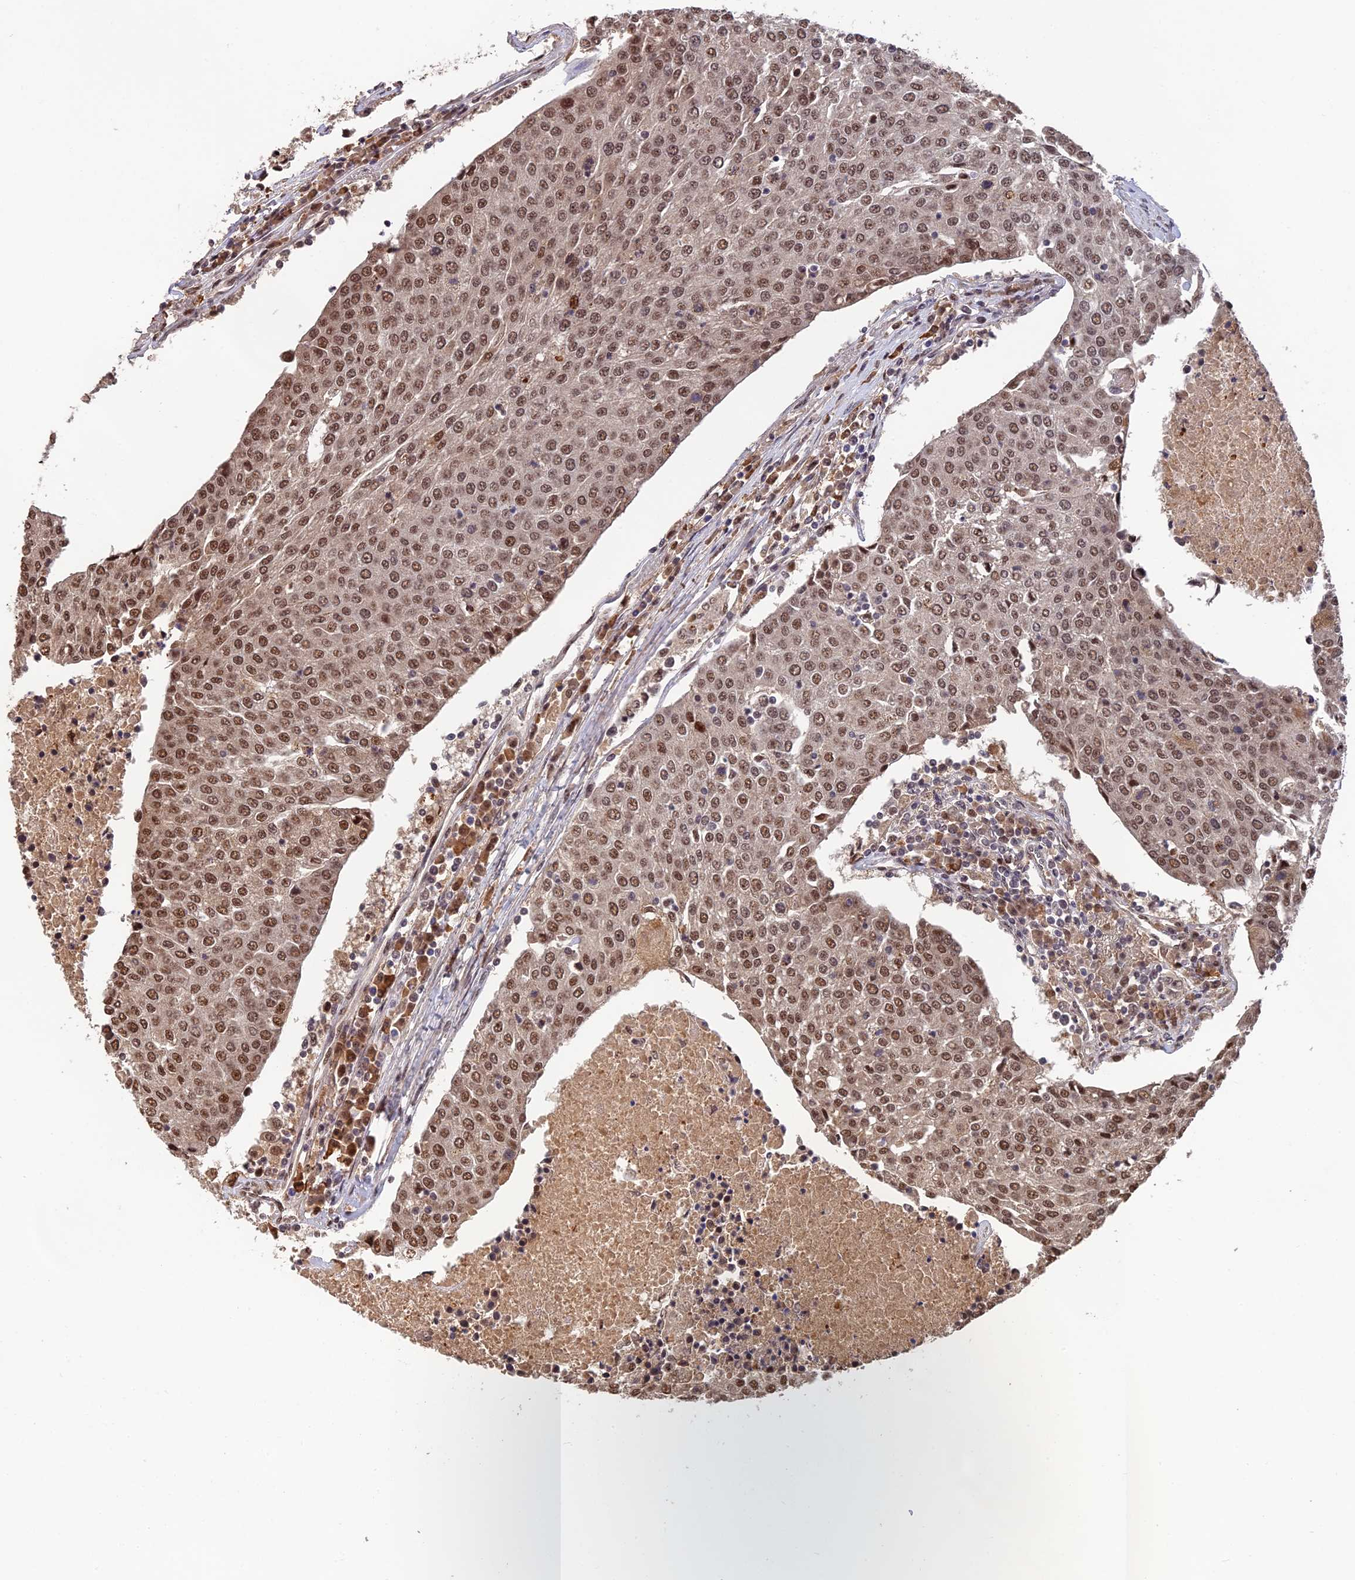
{"staining": {"intensity": "moderate", "quantity": ">75%", "location": "nuclear"}, "tissue": "urothelial cancer", "cell_type": "Tumor cells", "image_type": "cancer", "snomed": [{"axis": "morphology", "description": "Urothelial carcinoma, High grade"}, {"axis": "topography", "description": "Urinary bladder"}], "caption": "High-grade urothelial carcinoma was stained to show a protein in brown. There is medium levels of moderate nuclear expression in about >75% of tumor cells.", "gene": "OSBPL1A", "patient": {"sex": "female", "age": 85}}